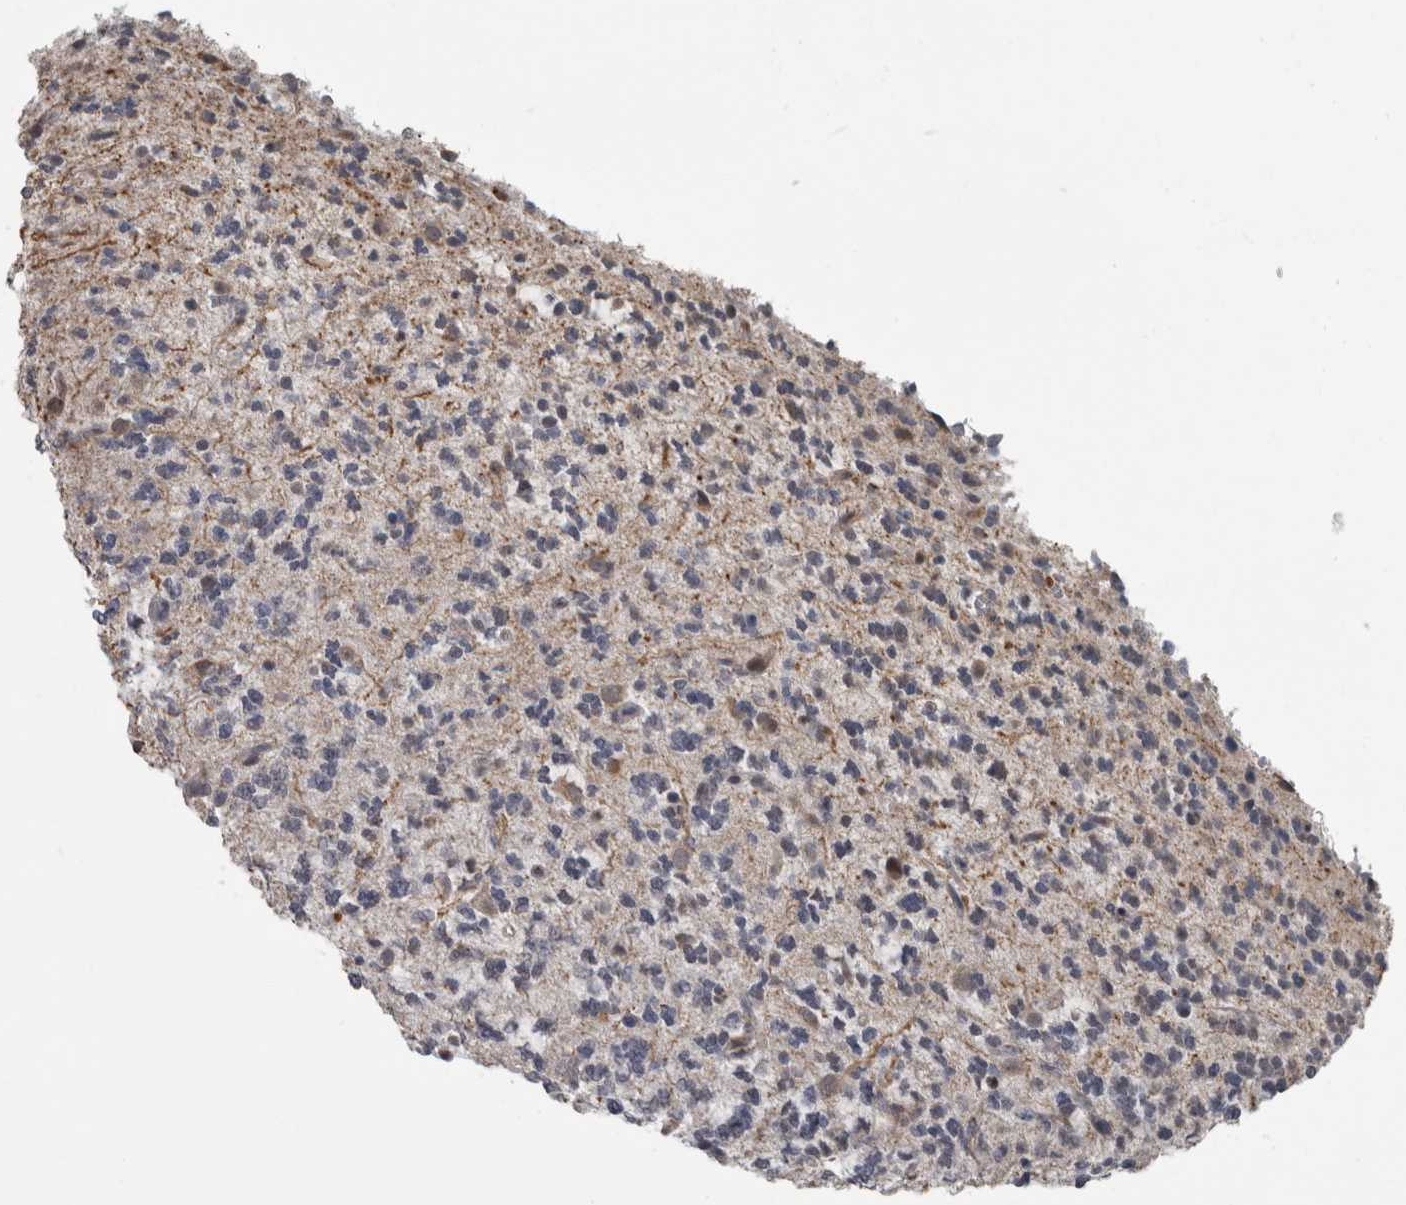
{"staining": {"intensity": "negative", "quantity": "none", "location": "none"}, "tissue": "glioma", "cell_type": "Tumor cells", "image_type": "cancer", "snomed": [{"axis": "morphology", "description": "Glioma, malignant, Low grade"}, {"axis": "topography", "description": "Brain"}], "caption": "Malignant low-grade glioma was stained to show a protein in brown. There is no significant staining in tumor cells. Brightfield microscopy of immunohistochemistry stained with DAB (3,3'-diaminobenzidine) (brown) and hematoxylin (blue), captured at high magnification.", "gene": "NAAA", "patient": {"sex": "male", "age": 38}}